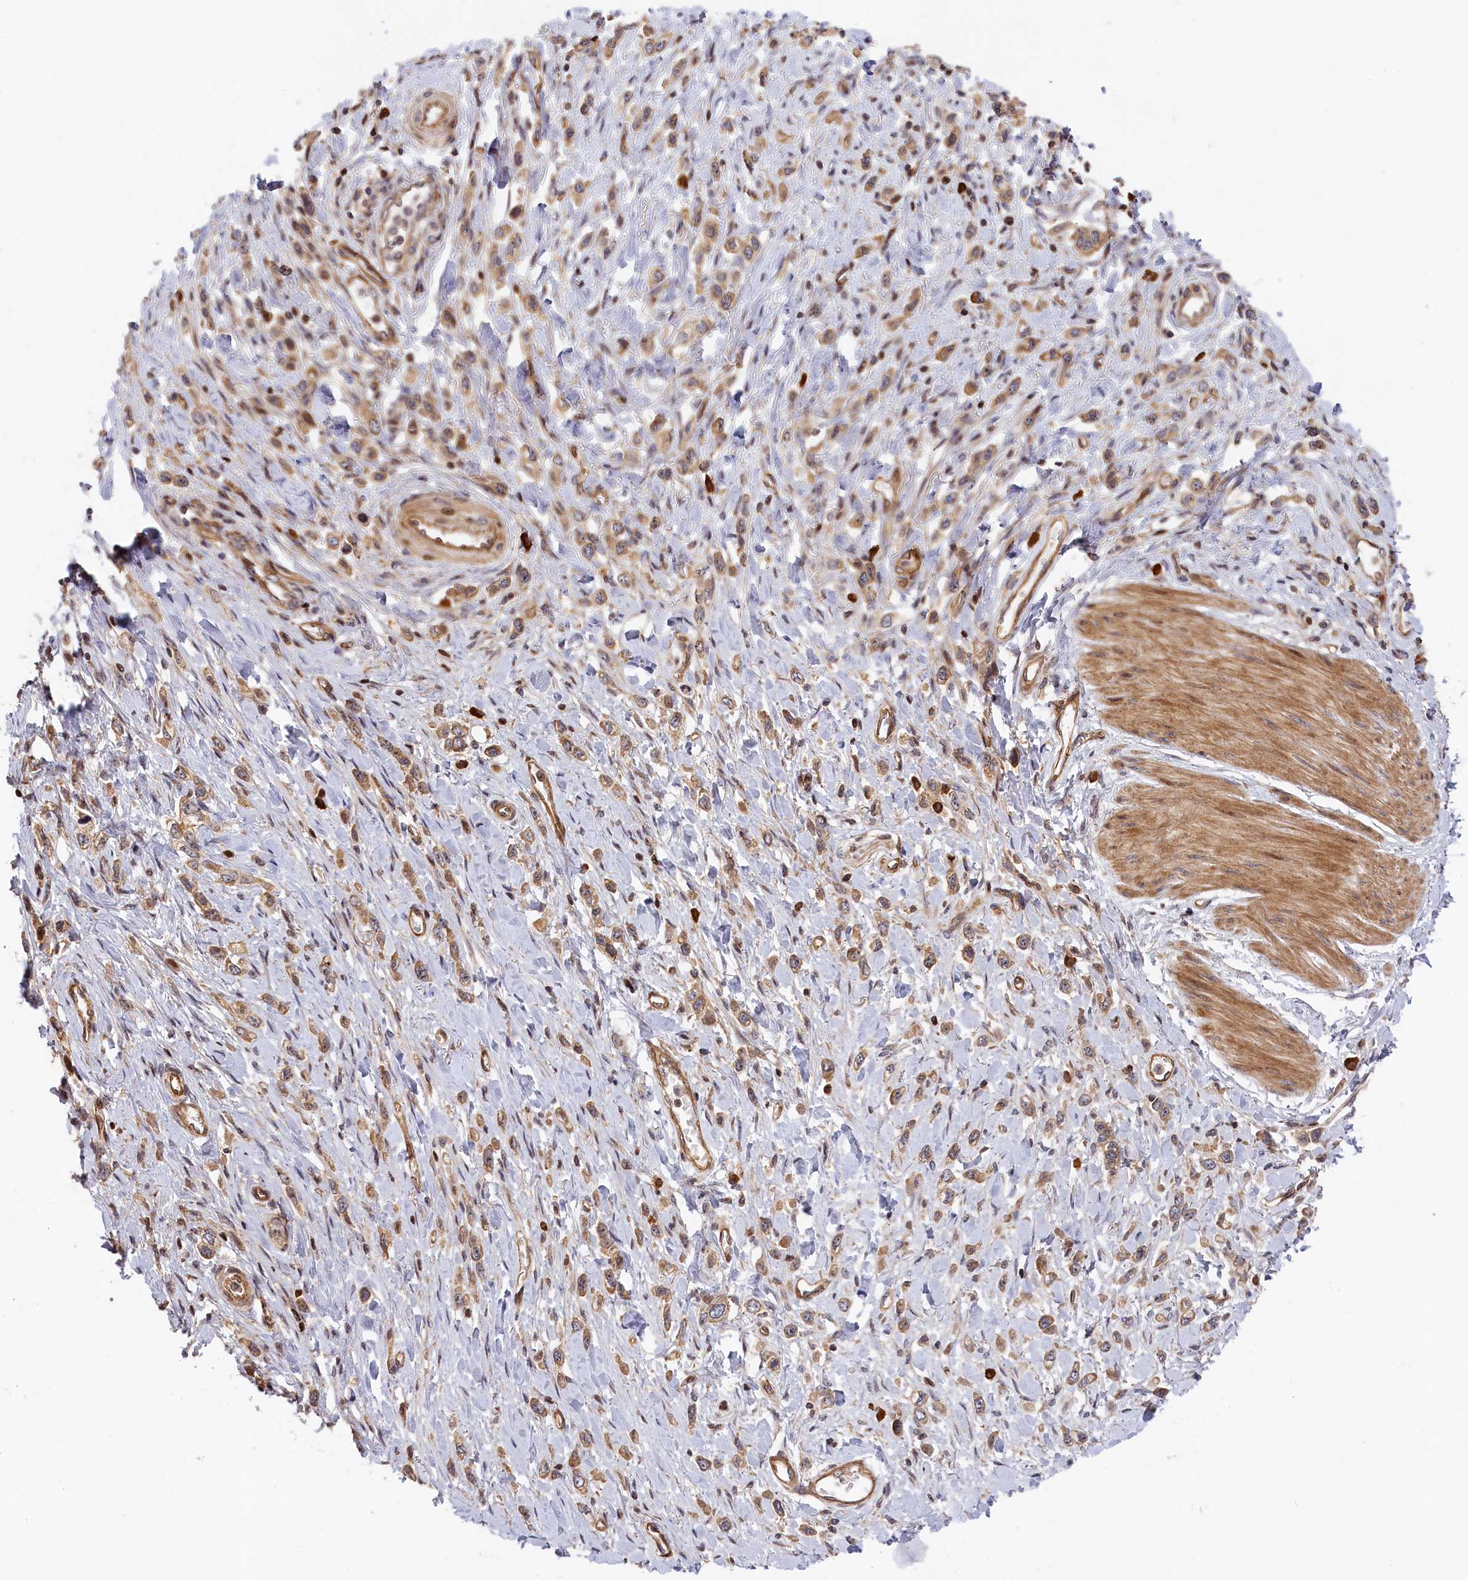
{"staining": {"intensity": "moderate", "quantity": ">75%", "location": "cytoplasmic/membranous"}, "tissue": "stomach cancer", "cell_type": "Tumor cells", "image_type": "cancer", "snomed": [{"axis": "morphology", "description": "Adenocarcinoma, NOS"}, {"axis": "topography", "description": "Stomach"}], "caption": "Stomach adenocarcinoma stained with DAB (3,3'-diaminobenzidine) IHC reveals medium levels of moderate cytoplasmic/membranous expression in about >75% of tumor cells.", "gene": "CEP44", "patient": {"sex": "female", "age": 65}}